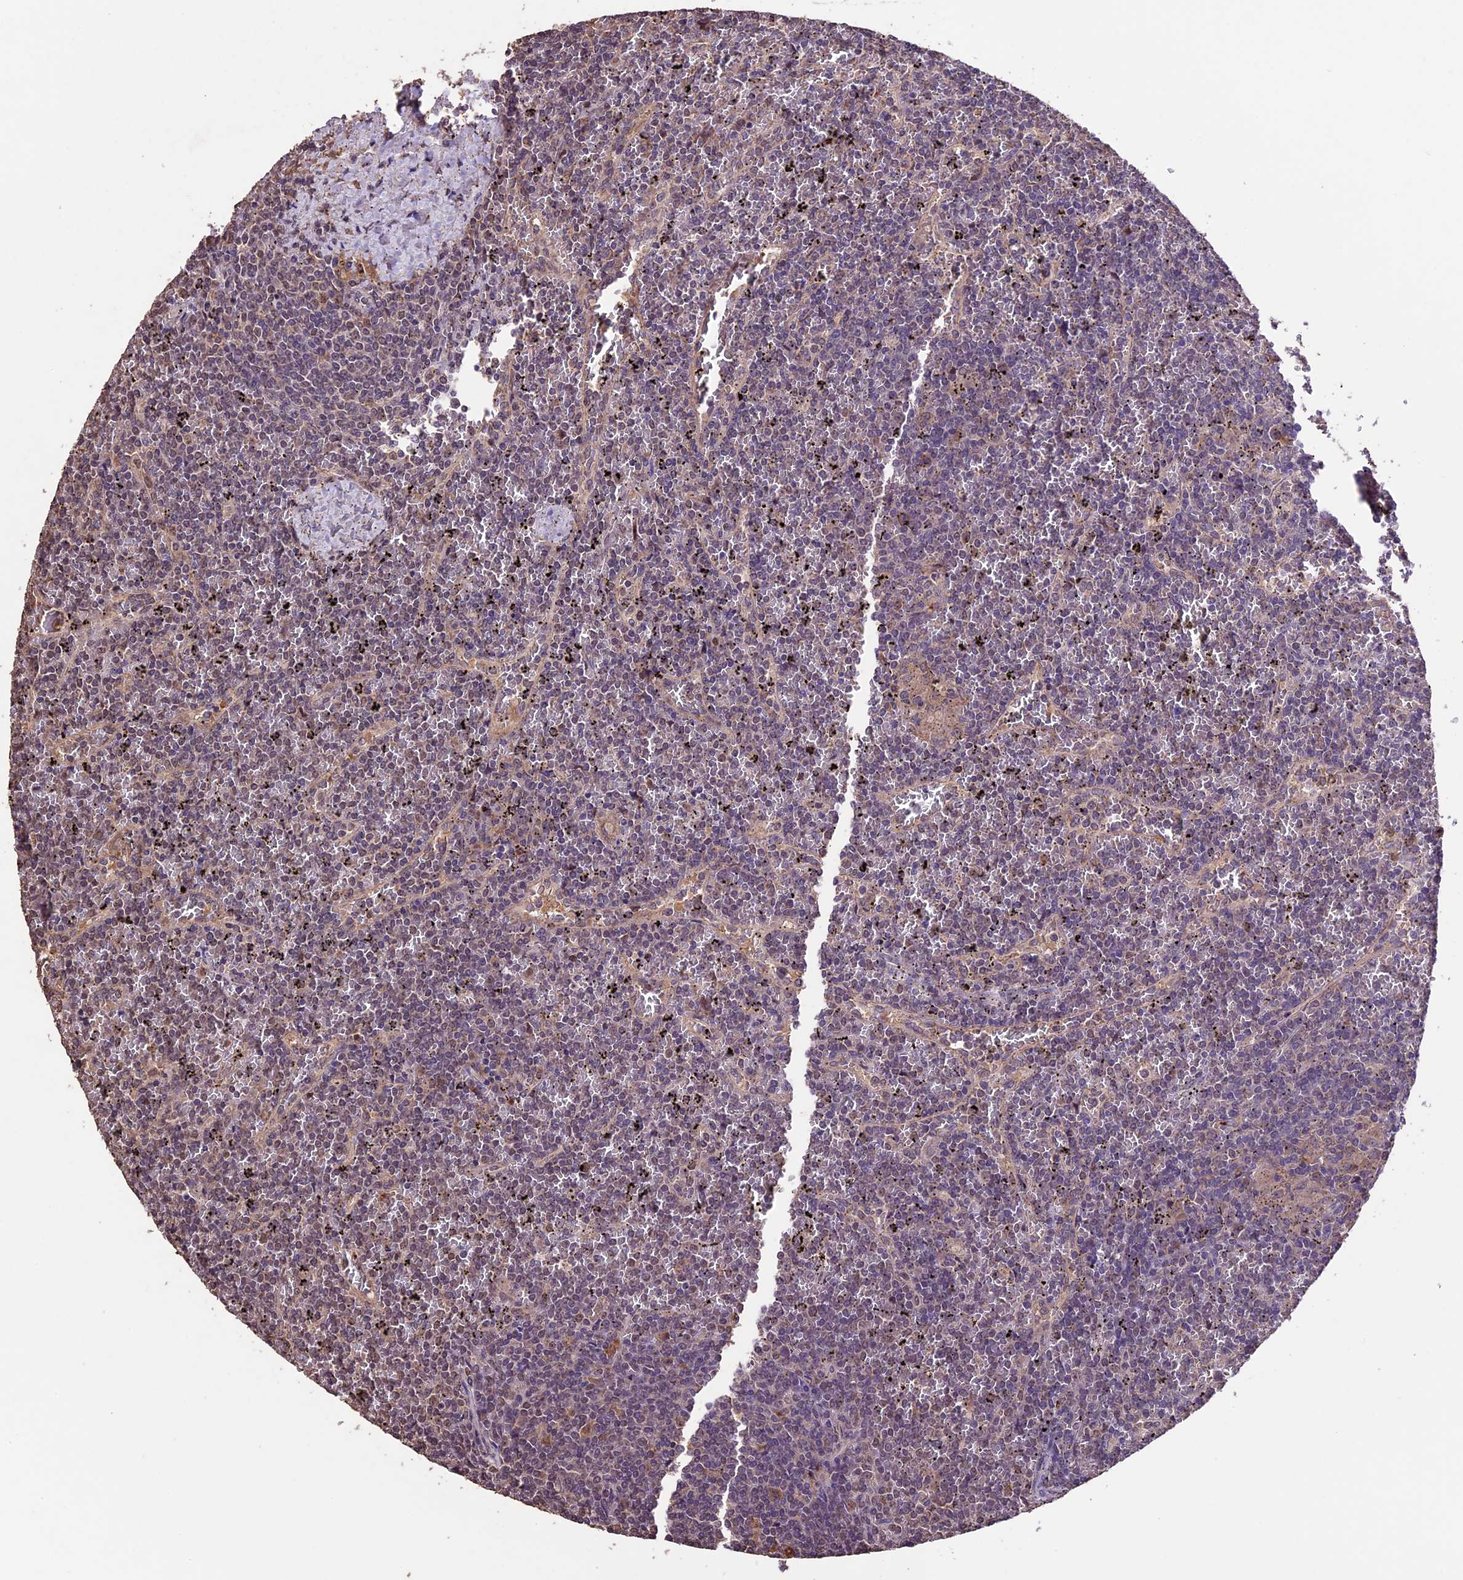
{"staining": {"intensity": "weak", "quantity": "25%-75%", "location": "nuclear"}, "tissue": "lymphoma", "cell_type": "Tumor cells", "image_type": "cancer", "snomed": [{"axis": "morphology", "description": "Malignant lymphoma, non-Hodgkin's type, Low grade"}, {"axis": "topography", "description": "Spleen"}], "caption": "Protein analysis of lymphoma tissue reveals weak nuclear positivity in approximately 25%-75% of tumor cells. Immunohistochemistry (ihc) stains the protein in brown and the nuclei are stained blue.", "gene": "DIS3L", "patient": {"sex": "female", "age": 19}}